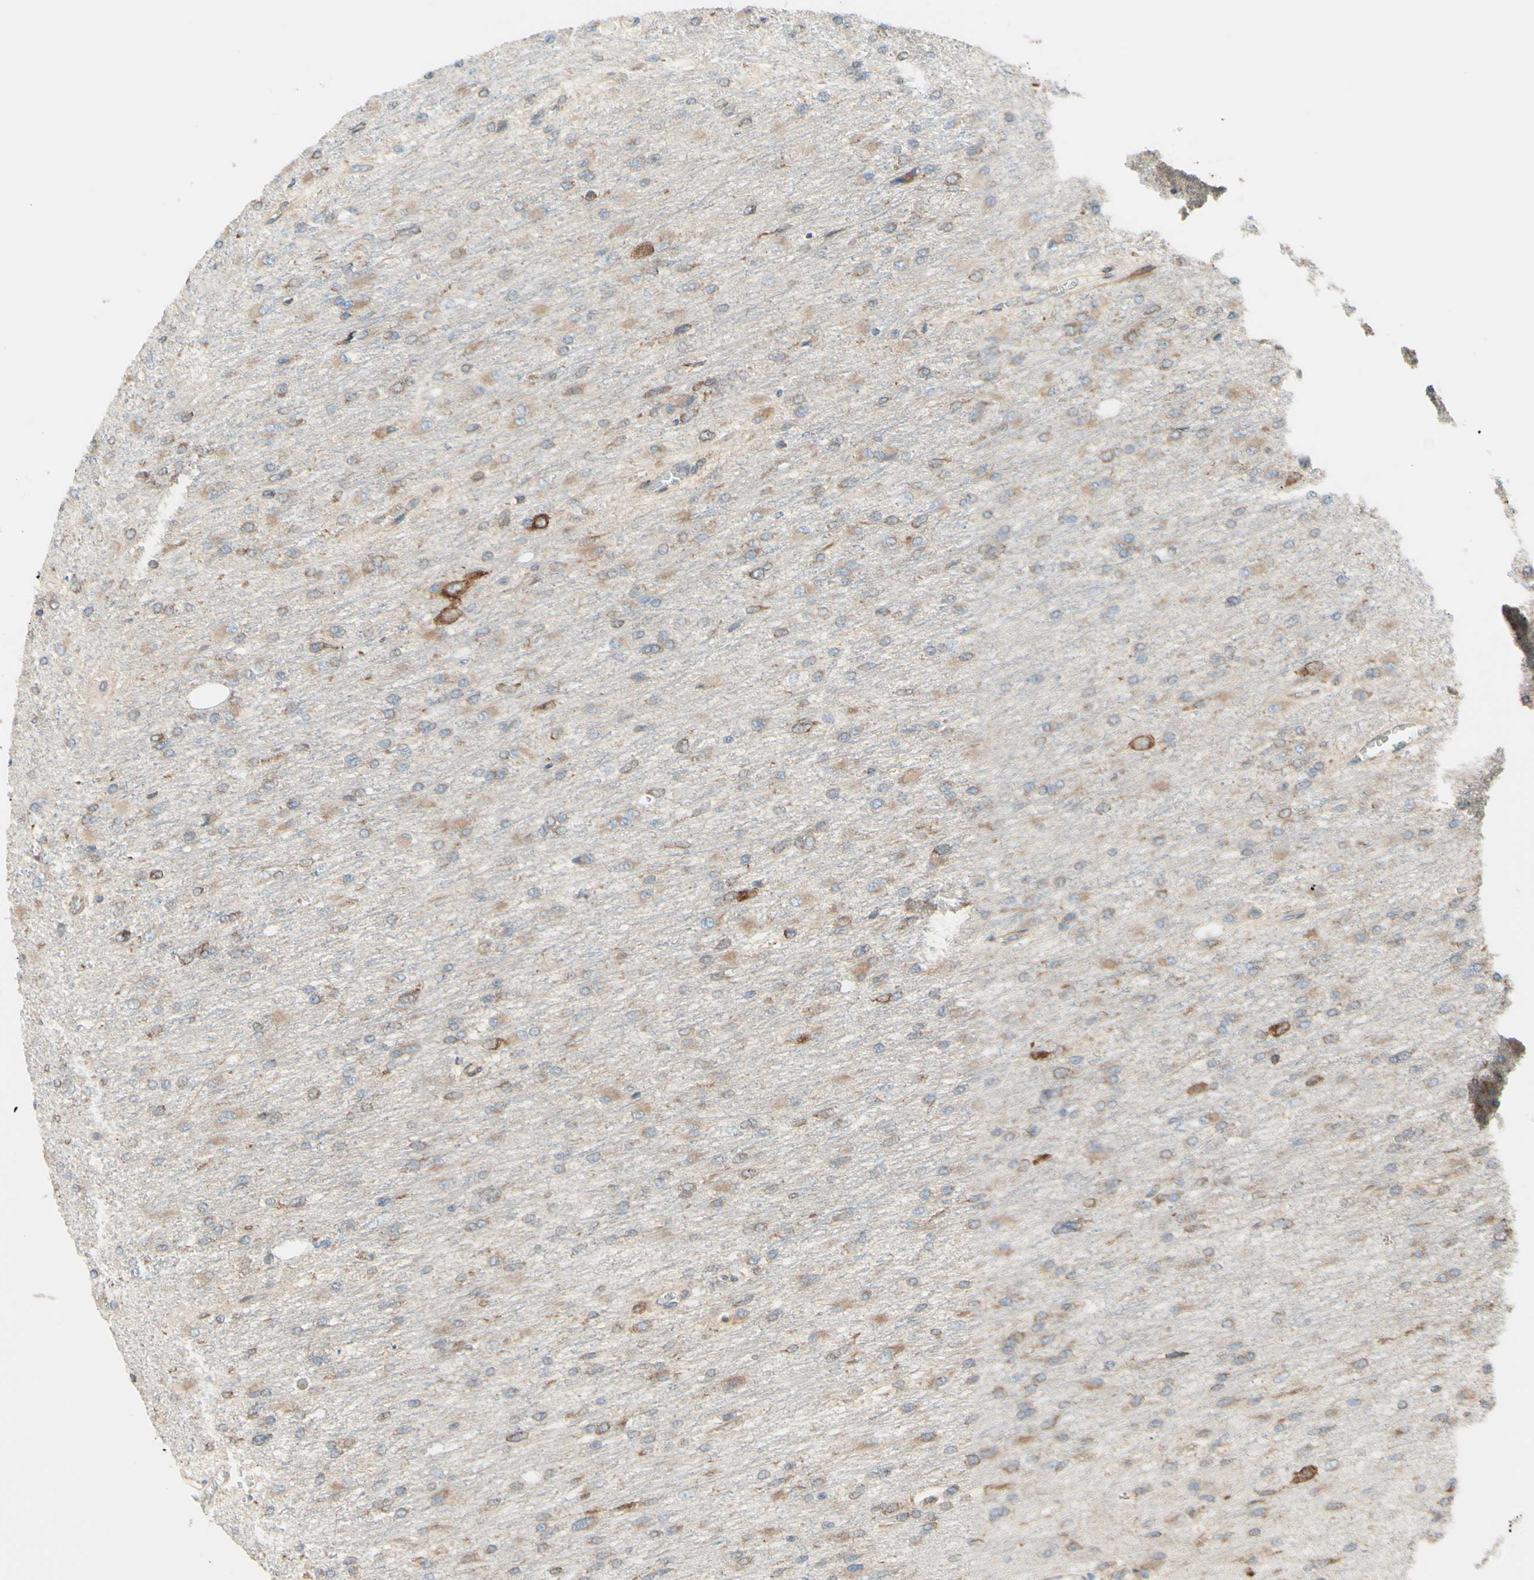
{"staining": {"intensity": "moderate", "quantity": ">75%", "location": "cytoplasmic/membranous"}, "tissue": "glioma", "cell_type": "Tumor cells", "image_type": "cancer", "snomed": [{"axis": "morphology", "description": "Glioma, malignant, High grade"}, {"axis": "topography", "description": "Cerebral cortex"}], "caption": "Moderate cytoplasmic/membranous expression for a protein is identified in about >75% of tumor cells of glioma using immunohistochemistry.", "gene": "DNAJB11", "patient": {"sex": "female", "age": 36}}